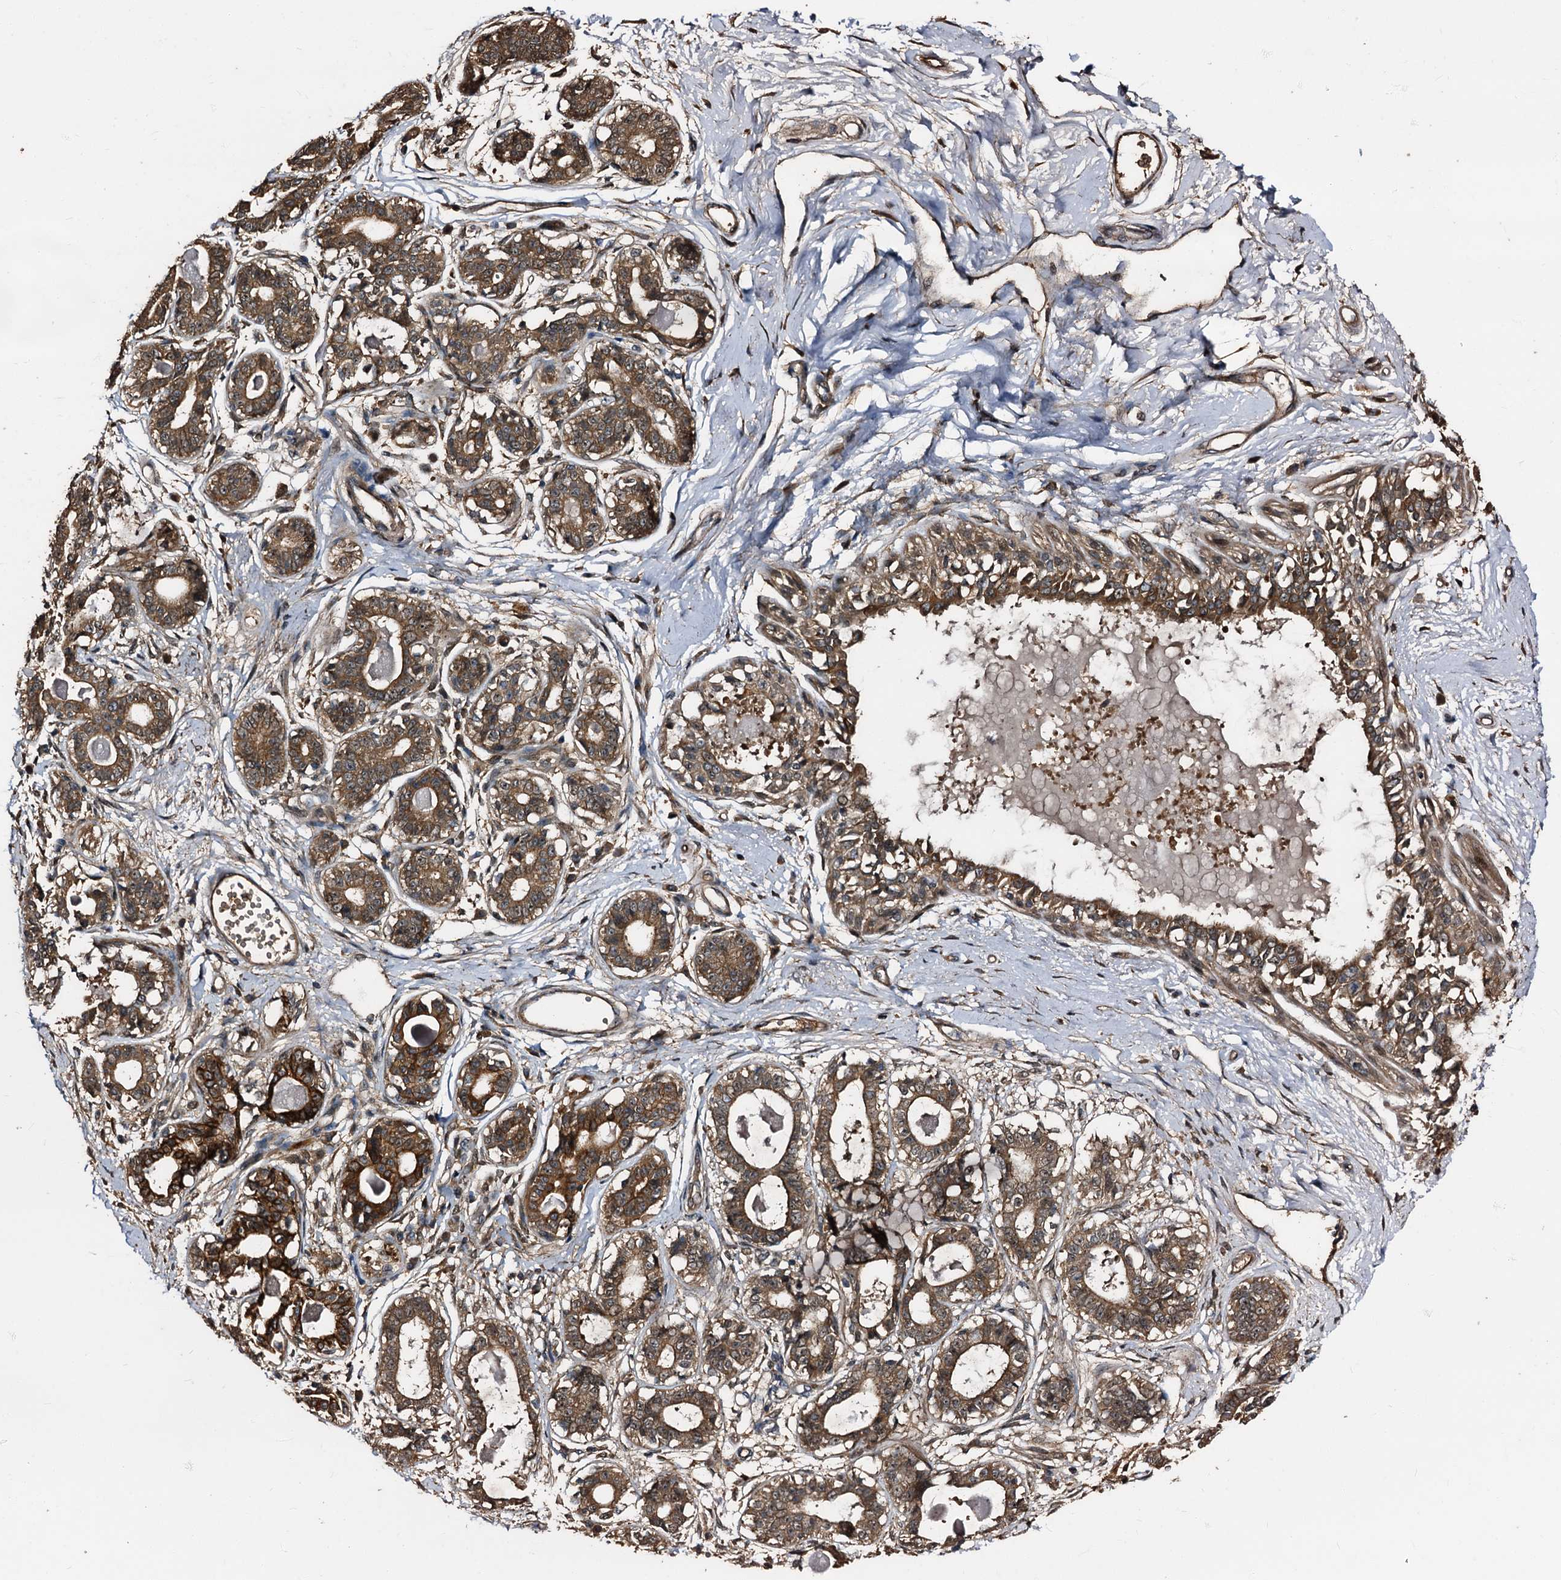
{"staining": {"intensity": "strong", "quantity": ">75%", "location": "cytoplasmic/membranous,nuclear"}, "tissue": "breast", "cell_type": "Adipocytes", "image_type": "normal", "snomed": [{"axis": "morphology", "description": "Normal tissue, NOS"}, {"axis": "topography", "description": "Breast"}], "caption": "Strong cytoplasmic/membranous,nuclear protein staining is present in about >75% of adipocytes in breast. The protein of interest is shown in brown color, while the nuclei are stained blue.", "gene": "PEX5", "patient": {"sex": "female", "age": 45}}